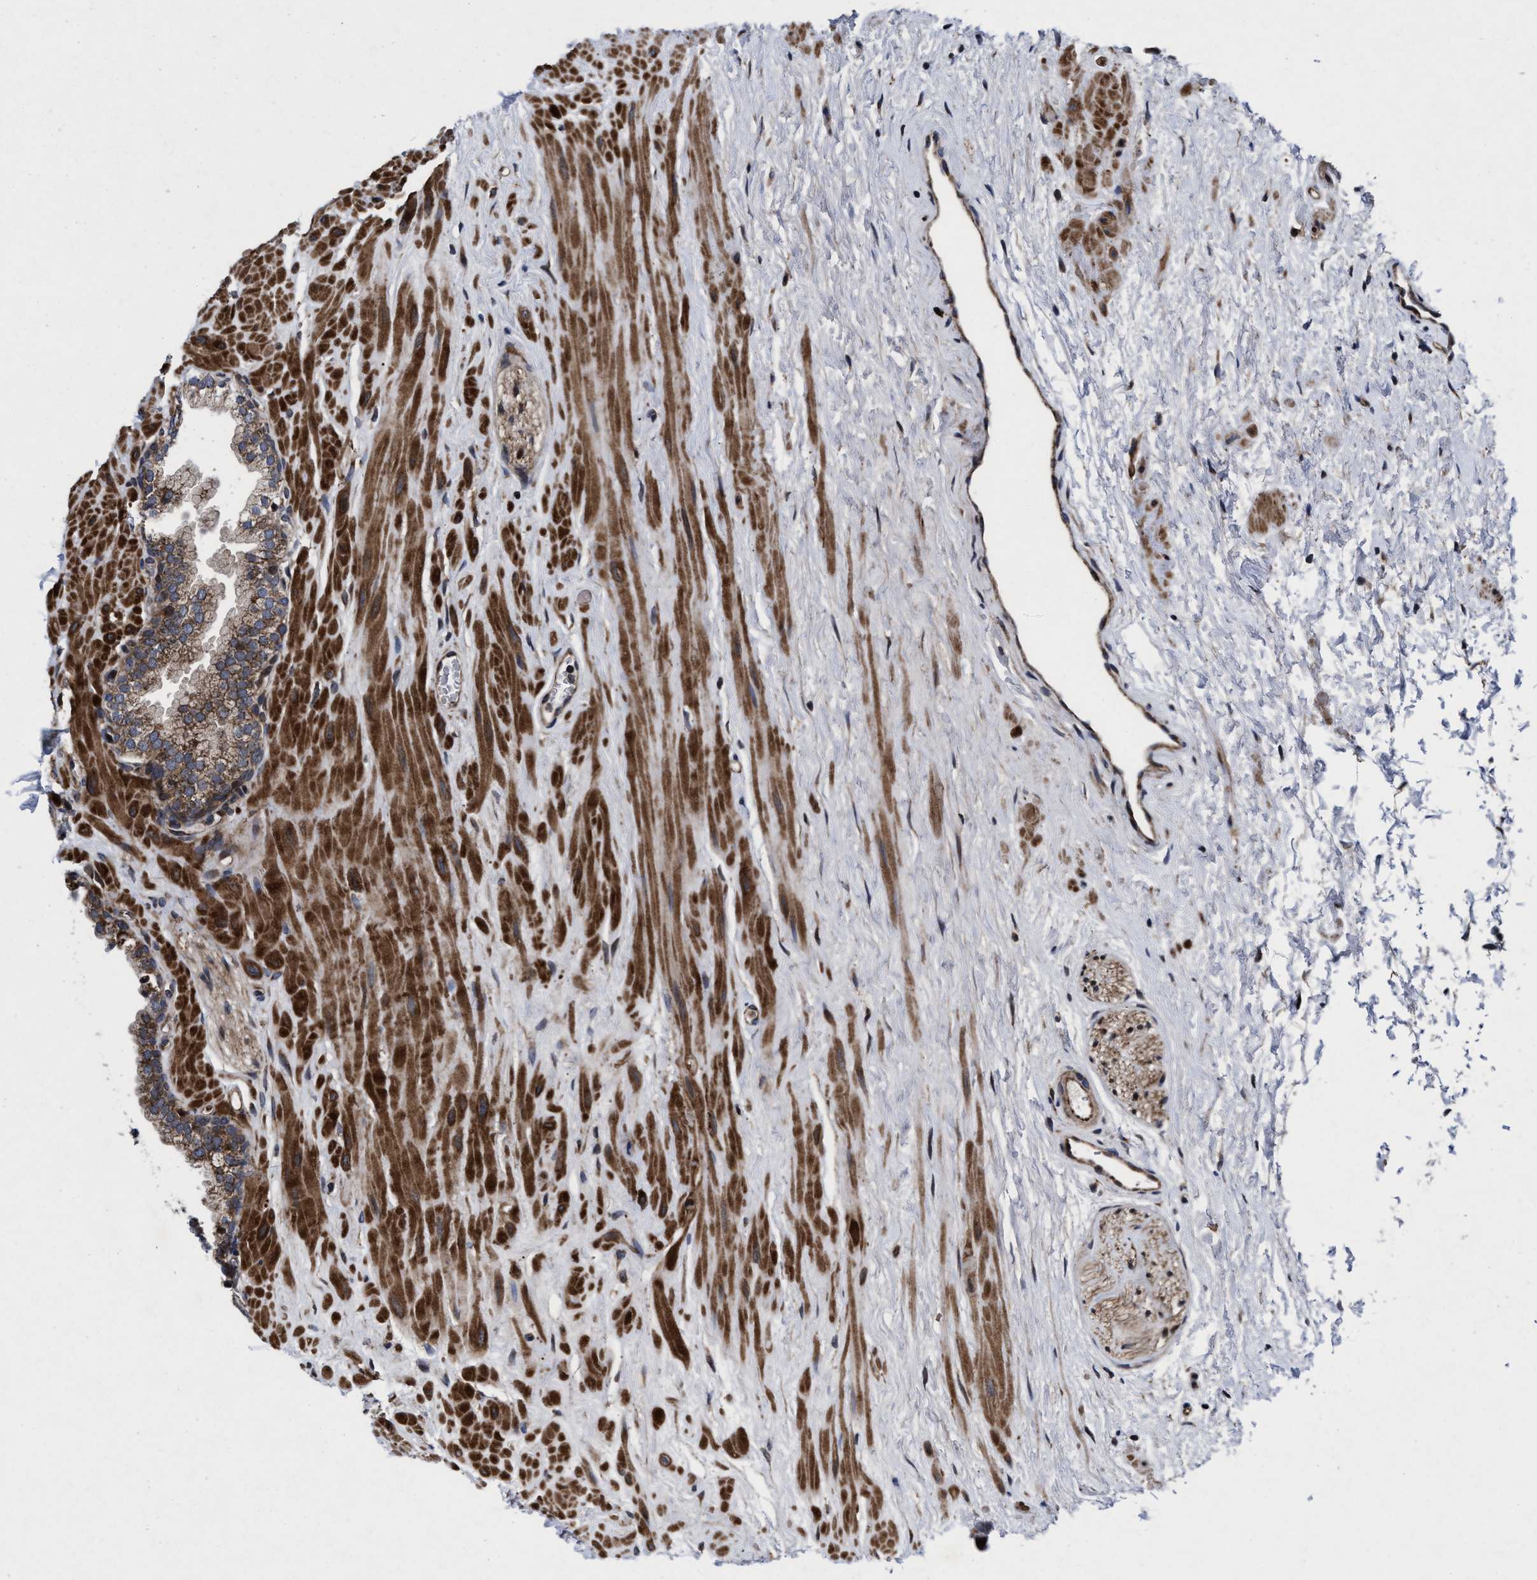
{"staining": {"intensity": "moderate", "quantity": ">75%", "location": "cytoplasmic/membranous"}, "tissue": "prostate", "cell_type": "Glandular cells", "image_type": "normal", "snomed": [{"axis": "morphology", "description": "Normal tissue, NOS"}, {"axis": "morphology", "description": "Urothelial carcinoma, Low grade"}, {"axis": "topography", "description": "Urinary bladder"}, {"axis": "topography", "description": "Prostate"}], "caption": "Prostate stained with DAB (3,3'-diaminobenzidine) IHC shows medium levels of moderate cytoplasmic/membranous positivity in about >75% of glandular cells. The protein is stained brown, and the nuclei are stained in blue (DAB IHC with brightfield microscopy, high magnification).", "gene": "MRPL50", "patient": {"sex": "male", "age": 60}}